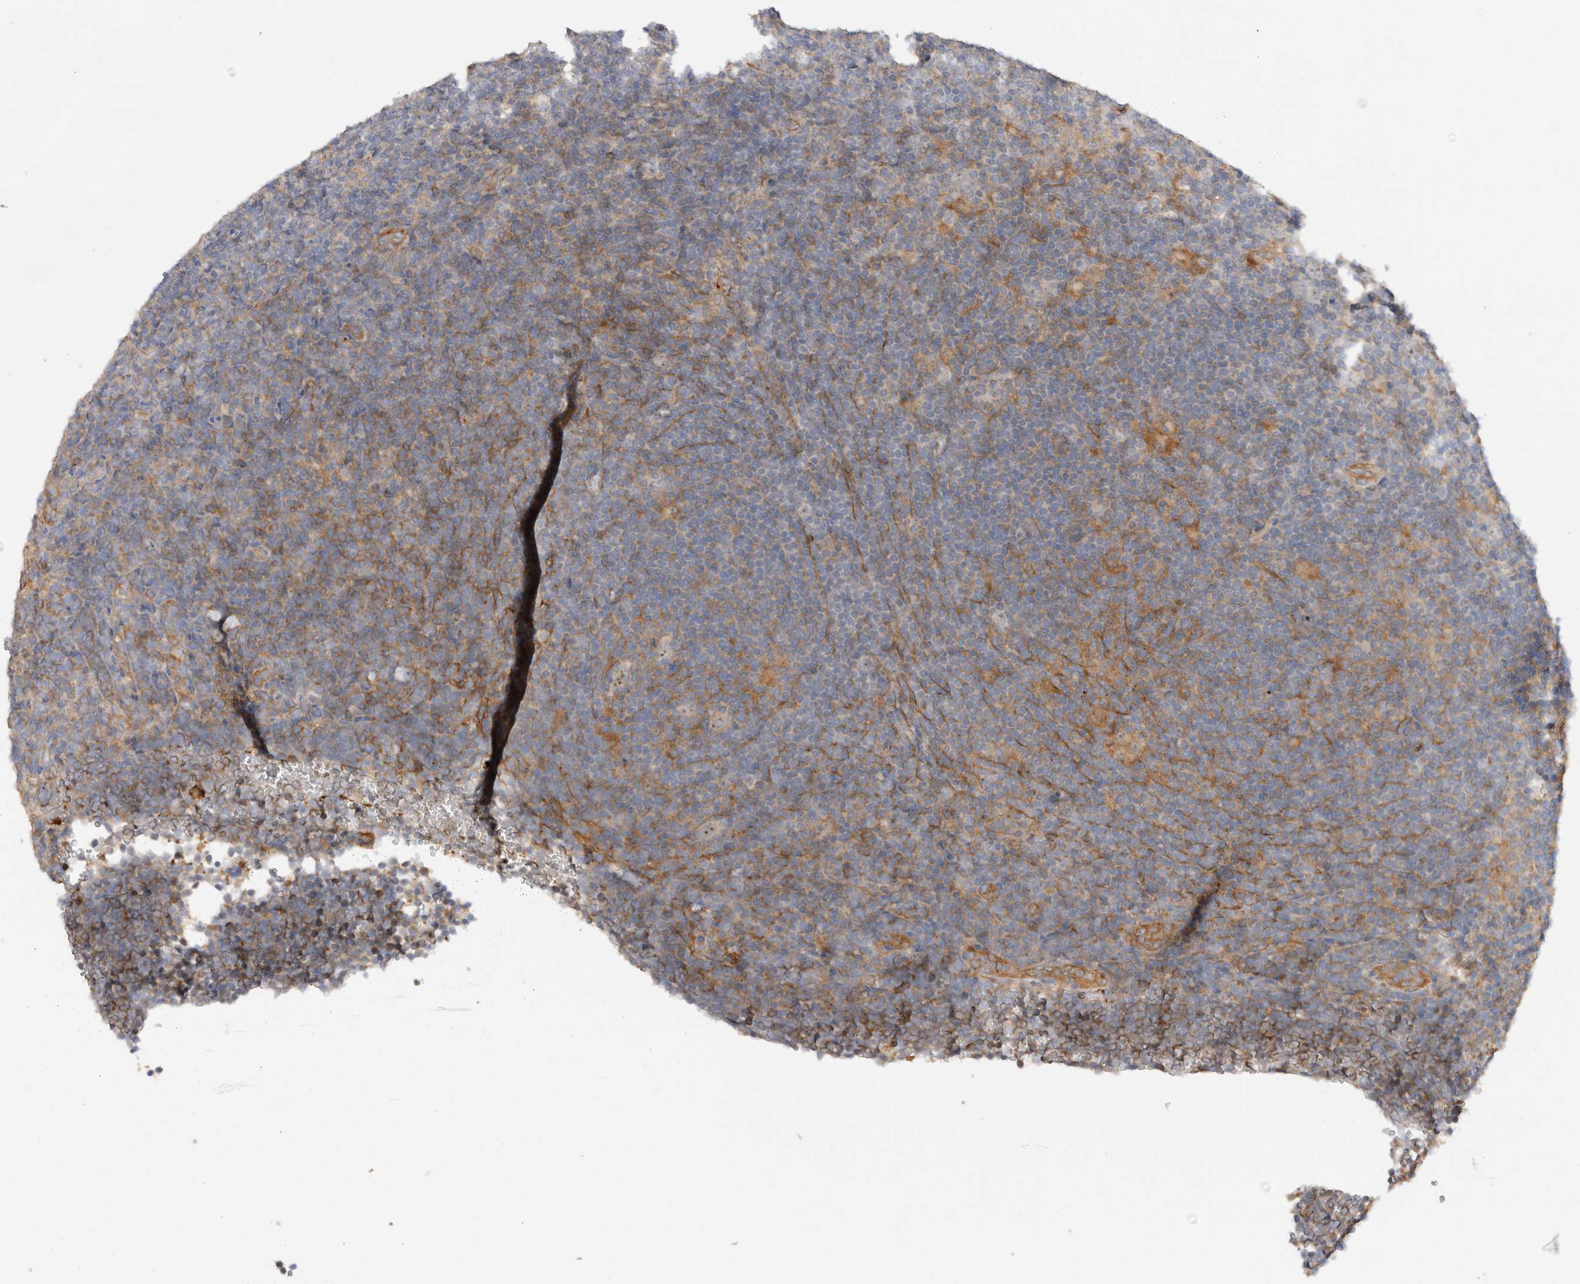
{"staining": {"intensity": "moderate", "quantity": "25%-75%", "location": "cytoplasmic/membranous,nuclear"}, "tissue": "lymphoma", "cell_type": "Tumor cells", "image_type": "cancer", "snomed": [{"axis": "morphology", "description": "Hodgkin's disease, NOS"}, {"axis": "topography", "description": "Lymph node"}], "caption": "A photomicrograph showing moderate cytoplasmic/membranous and nuclear staining in about 25%-75% of tumor cells in Hodgkin's disease, as visualized by brown immunohistochemical staining.", "gene": "SGK3", "patient": {"sex": "female", "age": 57}}